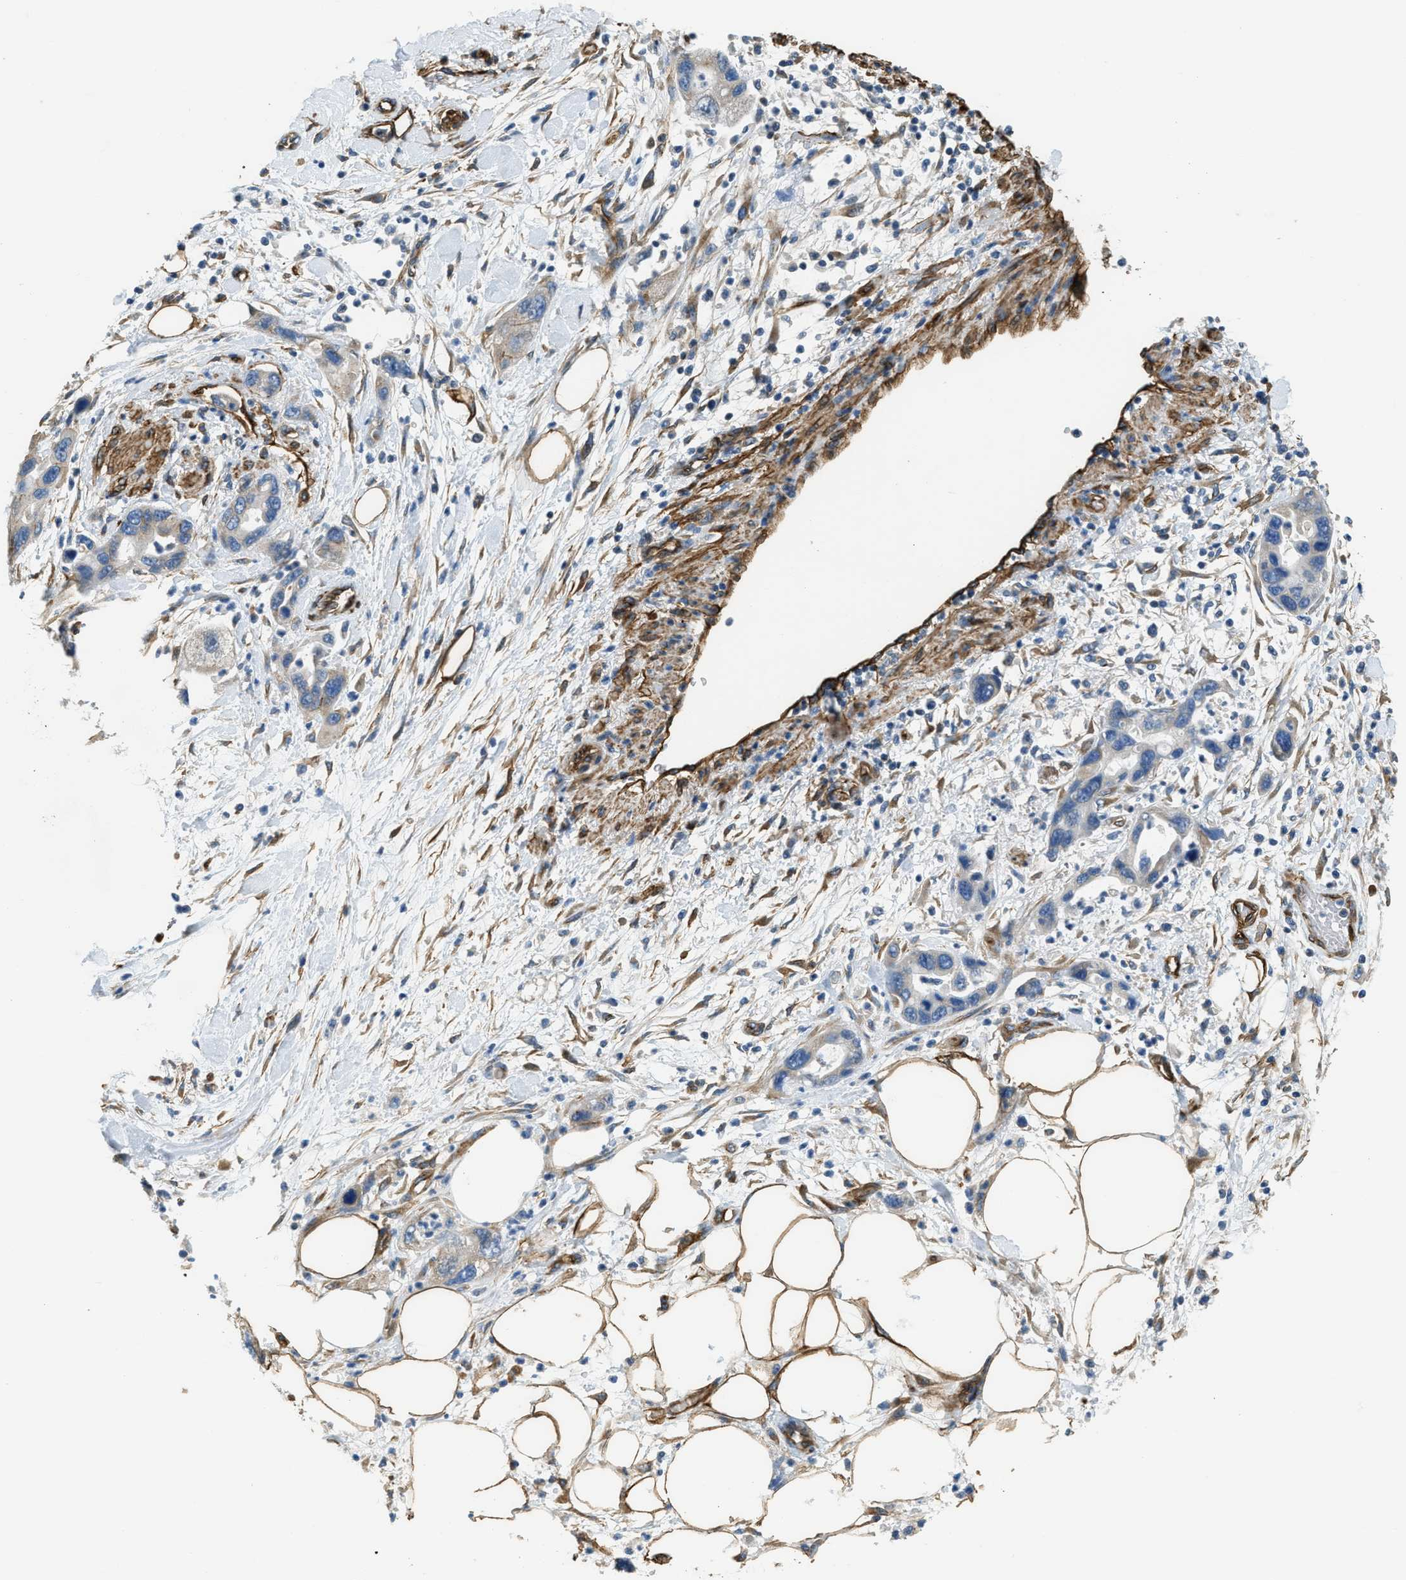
{"staining": {"intensity": "negative", "quantity": "none", "location": "none"}, "tissue": "pancreatic cancer", "cell_type": "Tumor cells", "image_type": "cancer", "snomed": [{"axis": "morphology", "description": "Normal tissue, NOS"}, {"axis": "morphology", "description": "Adenocarcinoma, NOS"}, {"axis": "topography", "description": "Pancreas"}], "caption": "This is an immunohistochemistry (IHC) histopathology image of pancreatic cancer. There is no expression in tumor cells.", "gene": "TMEM43", "patient": {"sex": "female", "age": 71}}